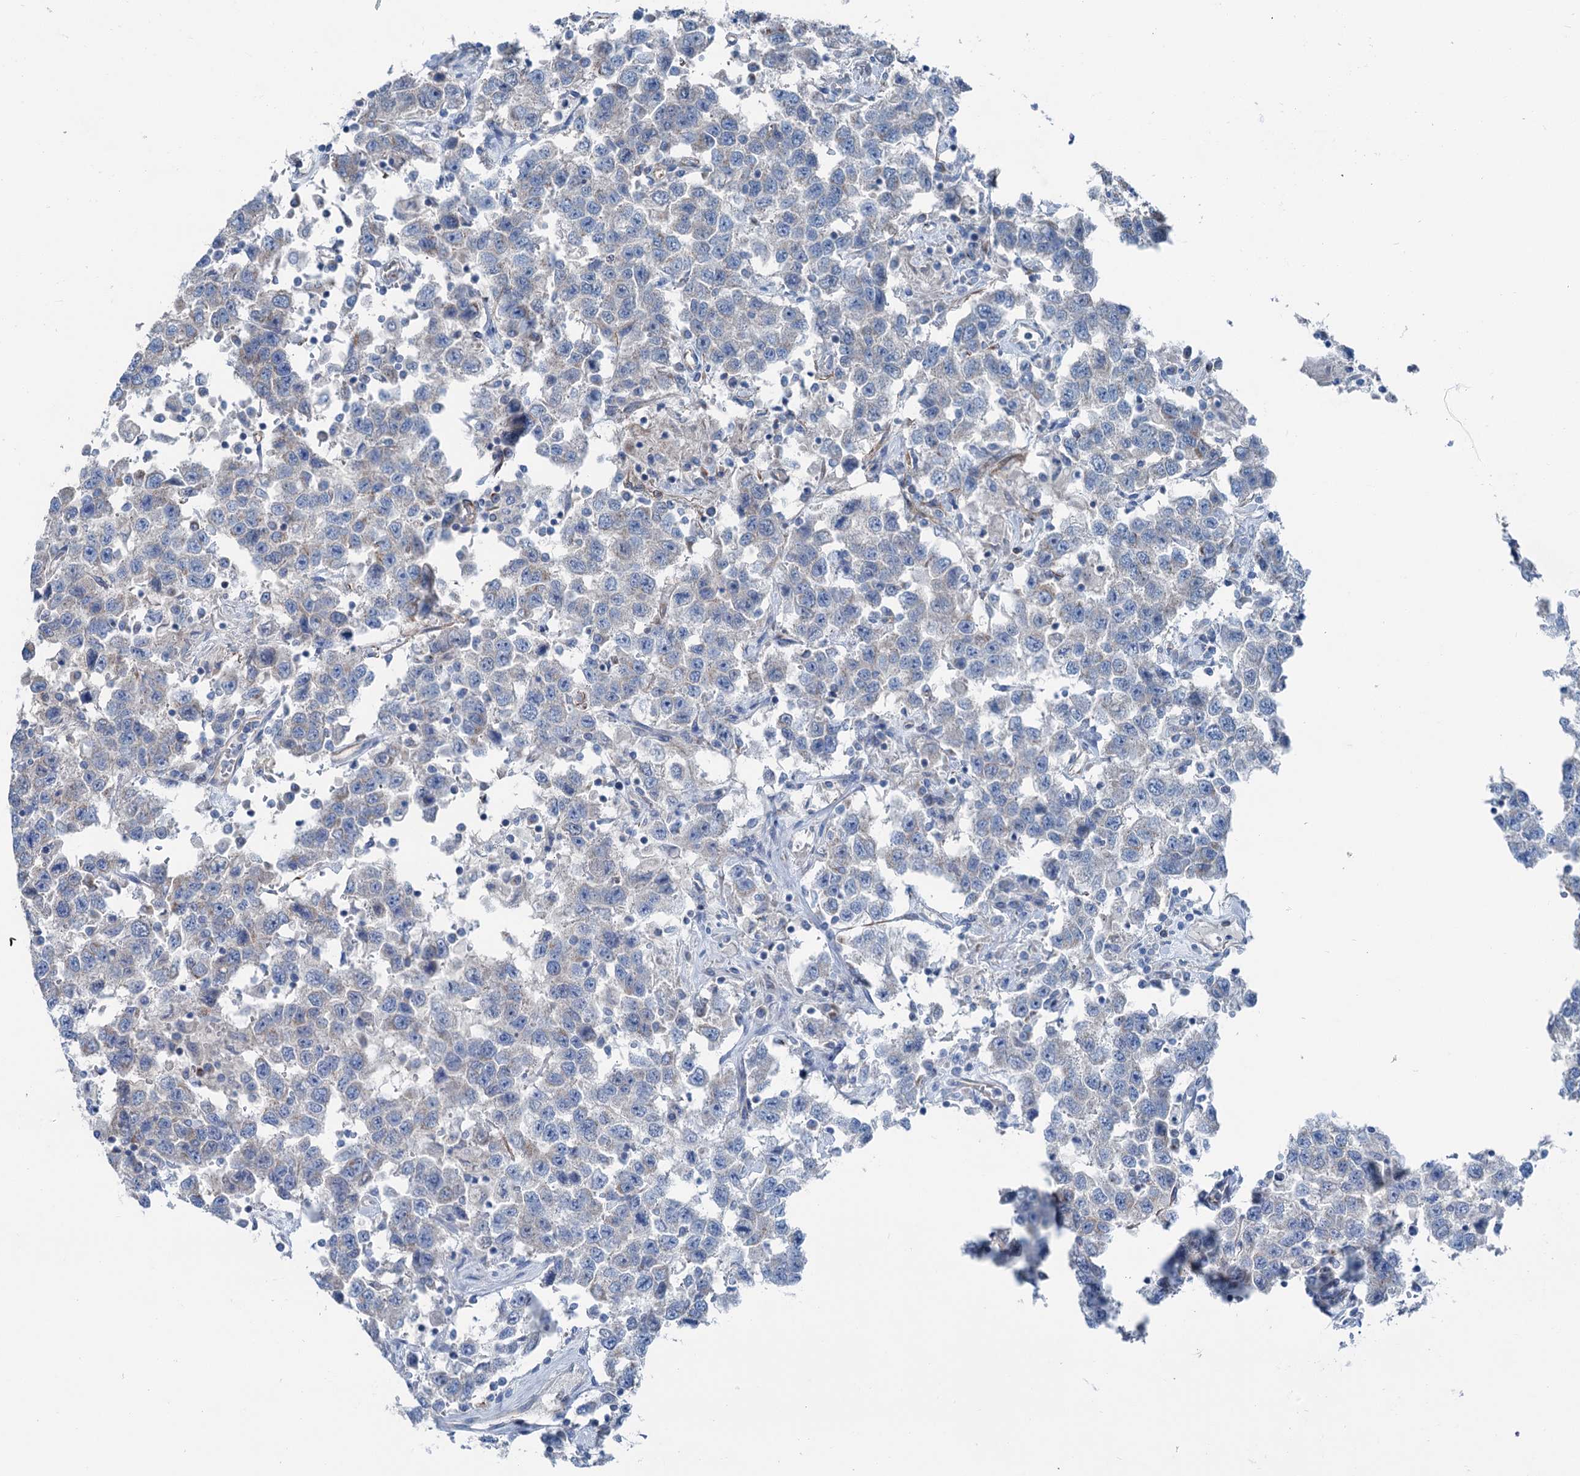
{"staining": {"intensity": "negative", "quantity": "none", "location": "none"}, "tissue": "testis cancer", "cell_type": "Tumor cells", "image_type": "cancer", "snomed": [{"axis": "morphology", "description": "Seminoma, NOS"}, {"axis": "topography", "description": "Testis"}], "caption": "The IHC micrograph has no significant staining in tumor cells of testis cancer (seminoma) tissue.", "gene": "CALCOCO1", "patient": {"sex": "male", "age": 41}}